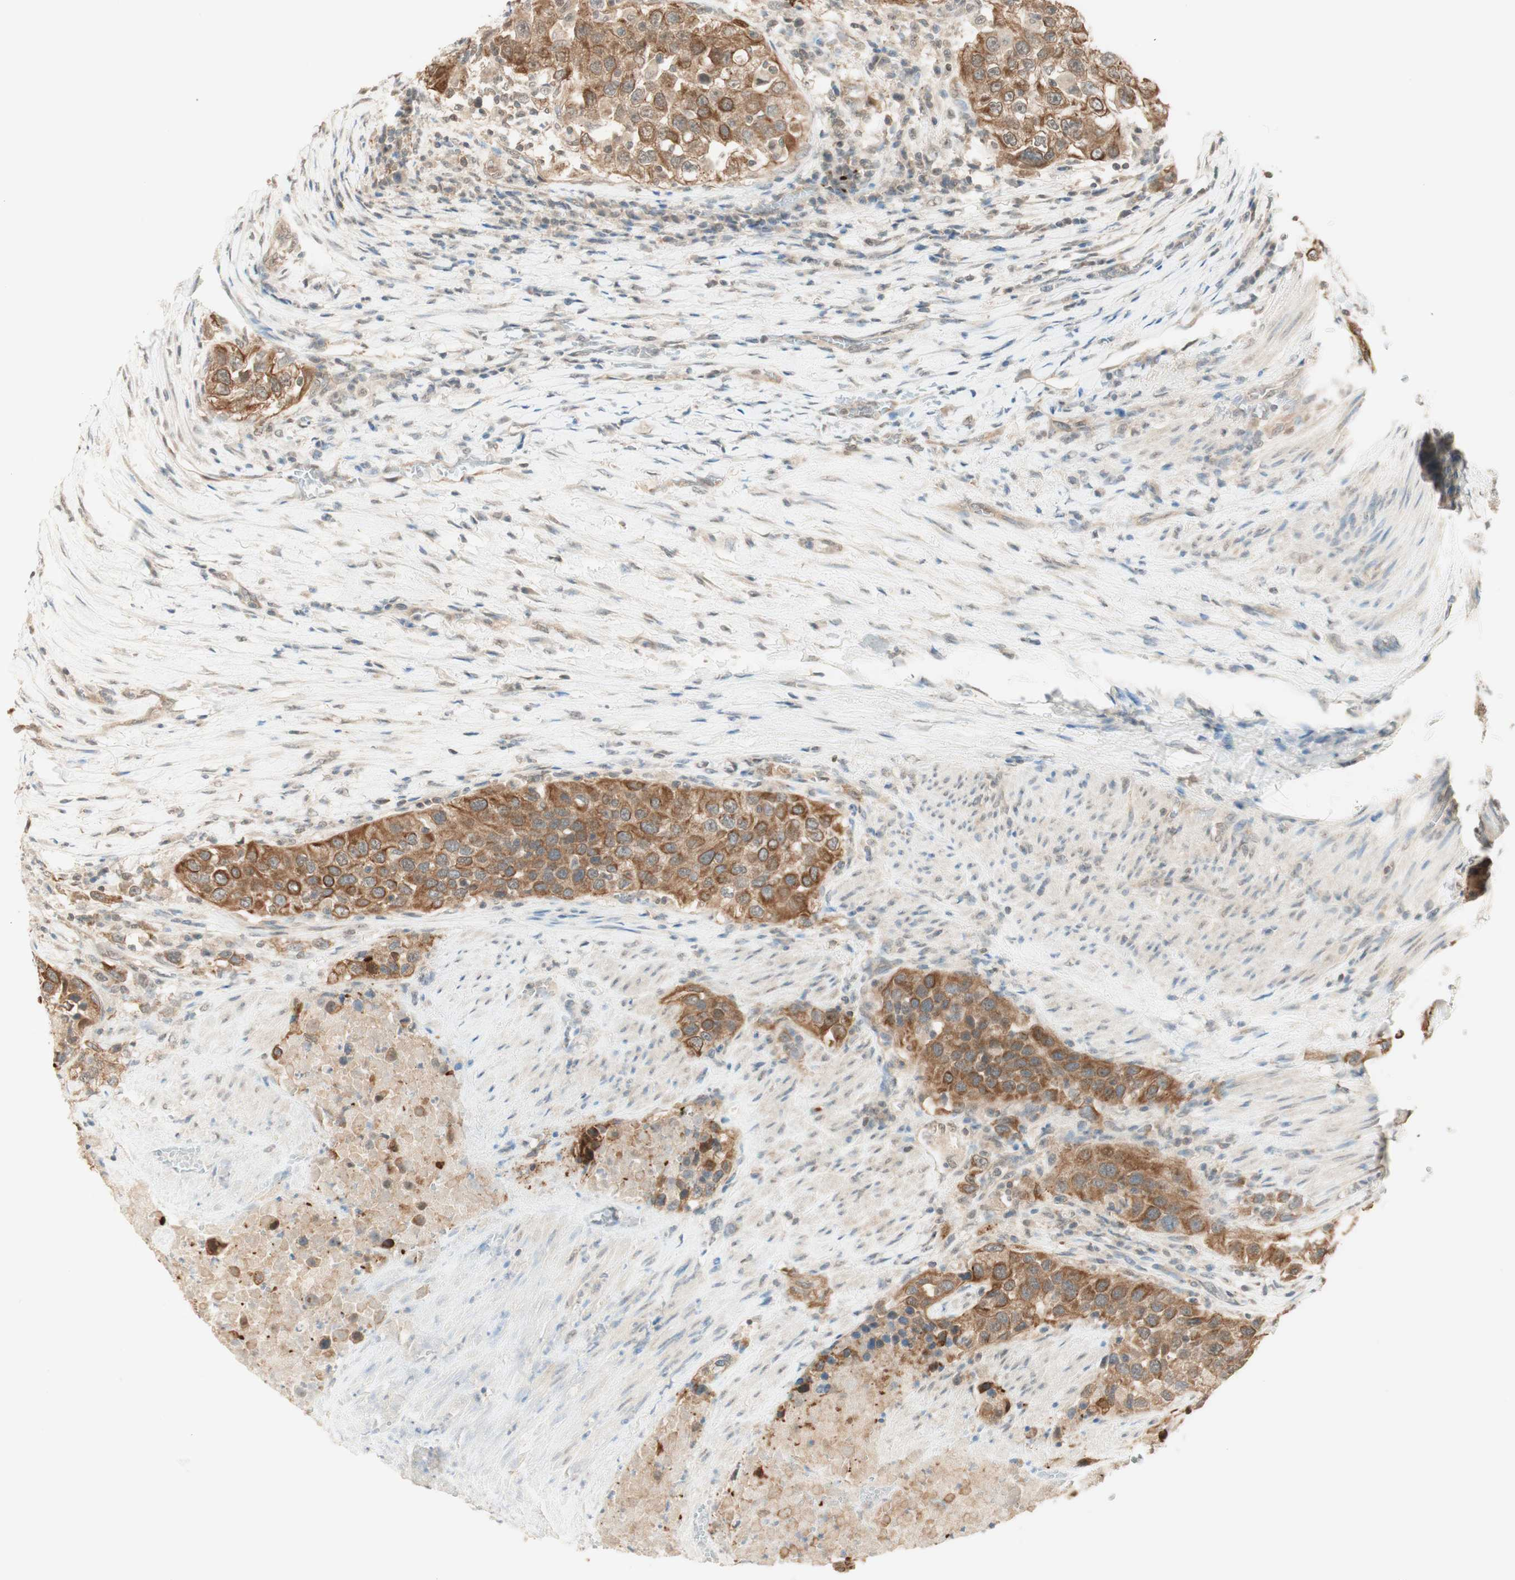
{"staining": {"intensity": "moderate", "quantity": ">75%", "location": "cytoplasmic/membranous"}, "tissue": "urothelial cancer", "cell_type": "Tumor cells", "image_type": "cancer", "snomed": [{"axis": "morphology", "description": "Urothelial carcinoma, High grade"}, {"axis": "topography", "description": "Urinary bladder"}], "caption": "Immunohistochemistry image of urothelial cancer stained for a protein (brown), which displays medium levels of moderate cytoplasmic/membranous positivity in about >75% of tumor cells.", "gene": "SPINT2", "patient": {"sex": "female", "age": 80}}